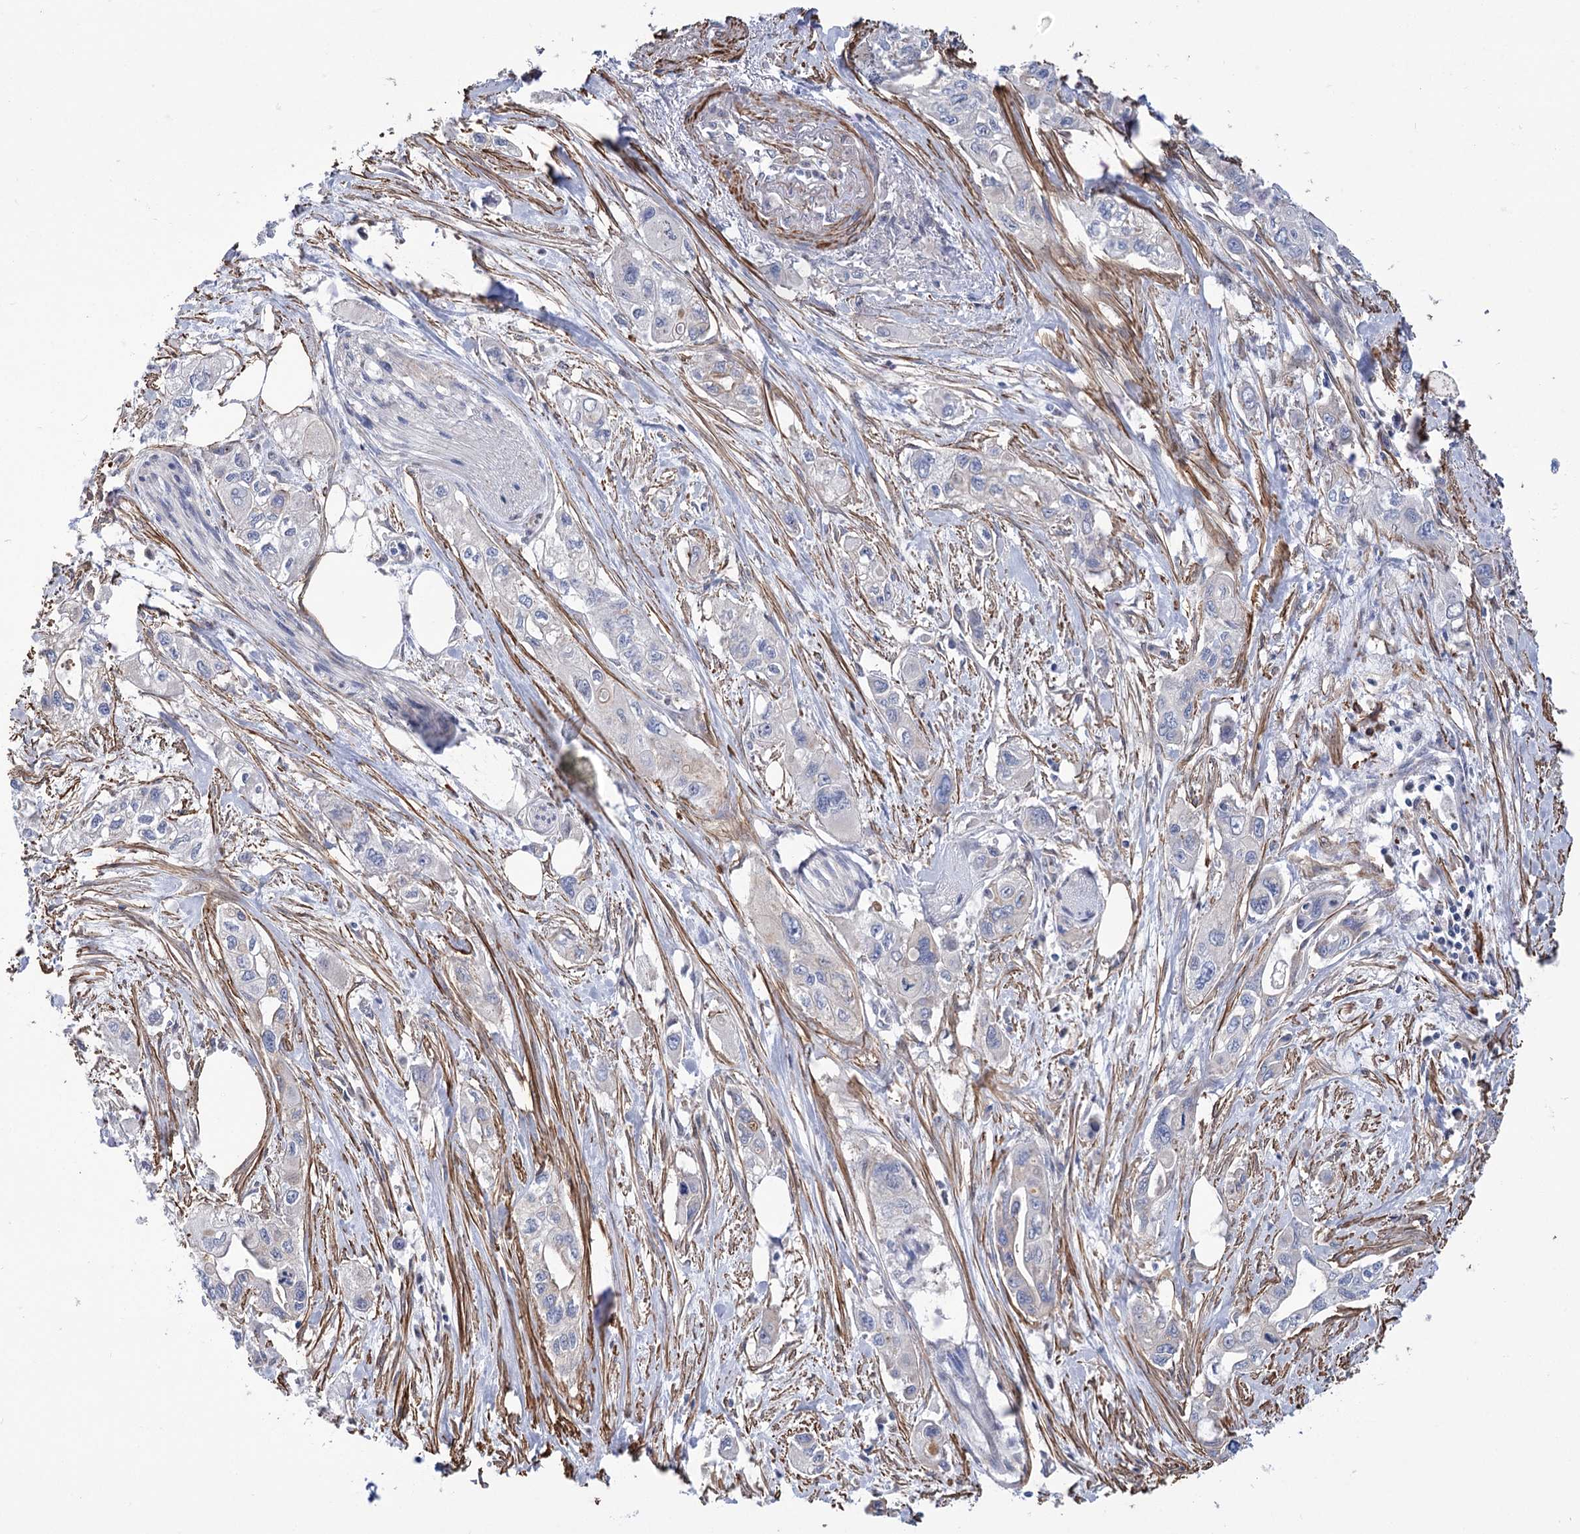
{"staining": {"intensity": "negative", "quantity": "none", "location": "none"}, "tissue": "pancreatic cancer", "cell_type": "Tumor cells", "image_type": "cancer", "snomed": [{"axis": "morphology", "description": "Adenocarcinoma, NOS"}, {"axis": "topography", "description": "Pancreas"}], "caption": "An image of adenocarcinoma (pancreatic) stained for a protein demonstrates no brown staining in tumor cells. (DAB IHC with hematoxylin counter stain).", "gene": "WASHC3", "patient": {"sex": "male", "age": 75}}